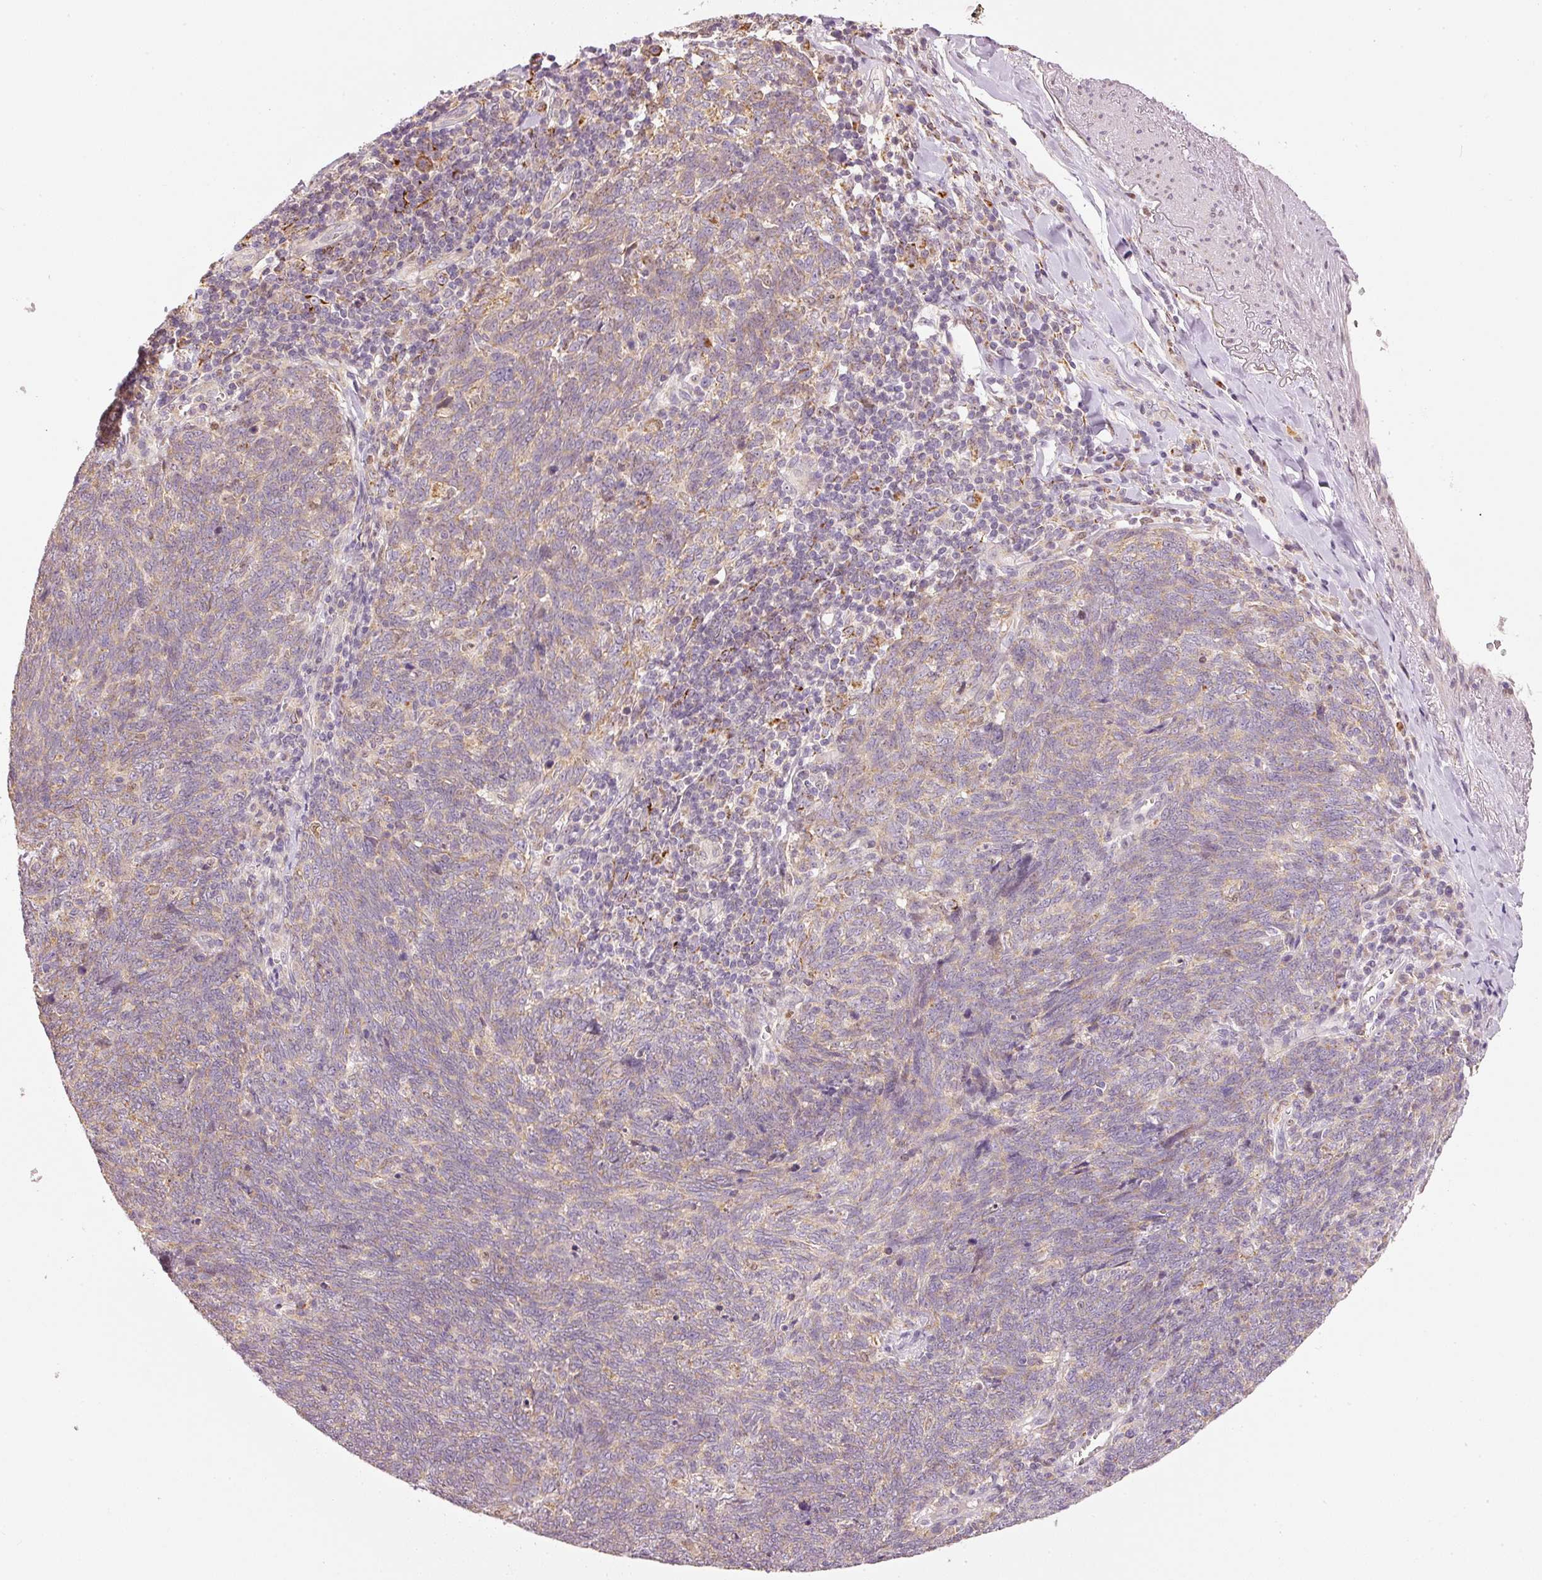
{"staining": {"intensity": "weak", "quantity": "<25%", "location": "cytoplasmic/membranous"}, "tissue": "lung cancer", "cell_type": "Tumor cells", "image_type": "cancer", "snomed": [{"axis": "morphology", "description": "Squamous cell carcinoma, NOS"}, {"axis": "topography", "description": "Lung"}], "caption": "Tumor cells show no significant expression in lung squamous cell carcinoma.", "gene": "MTHFD1L", "patient": {"sex": "female", "age": 72}}